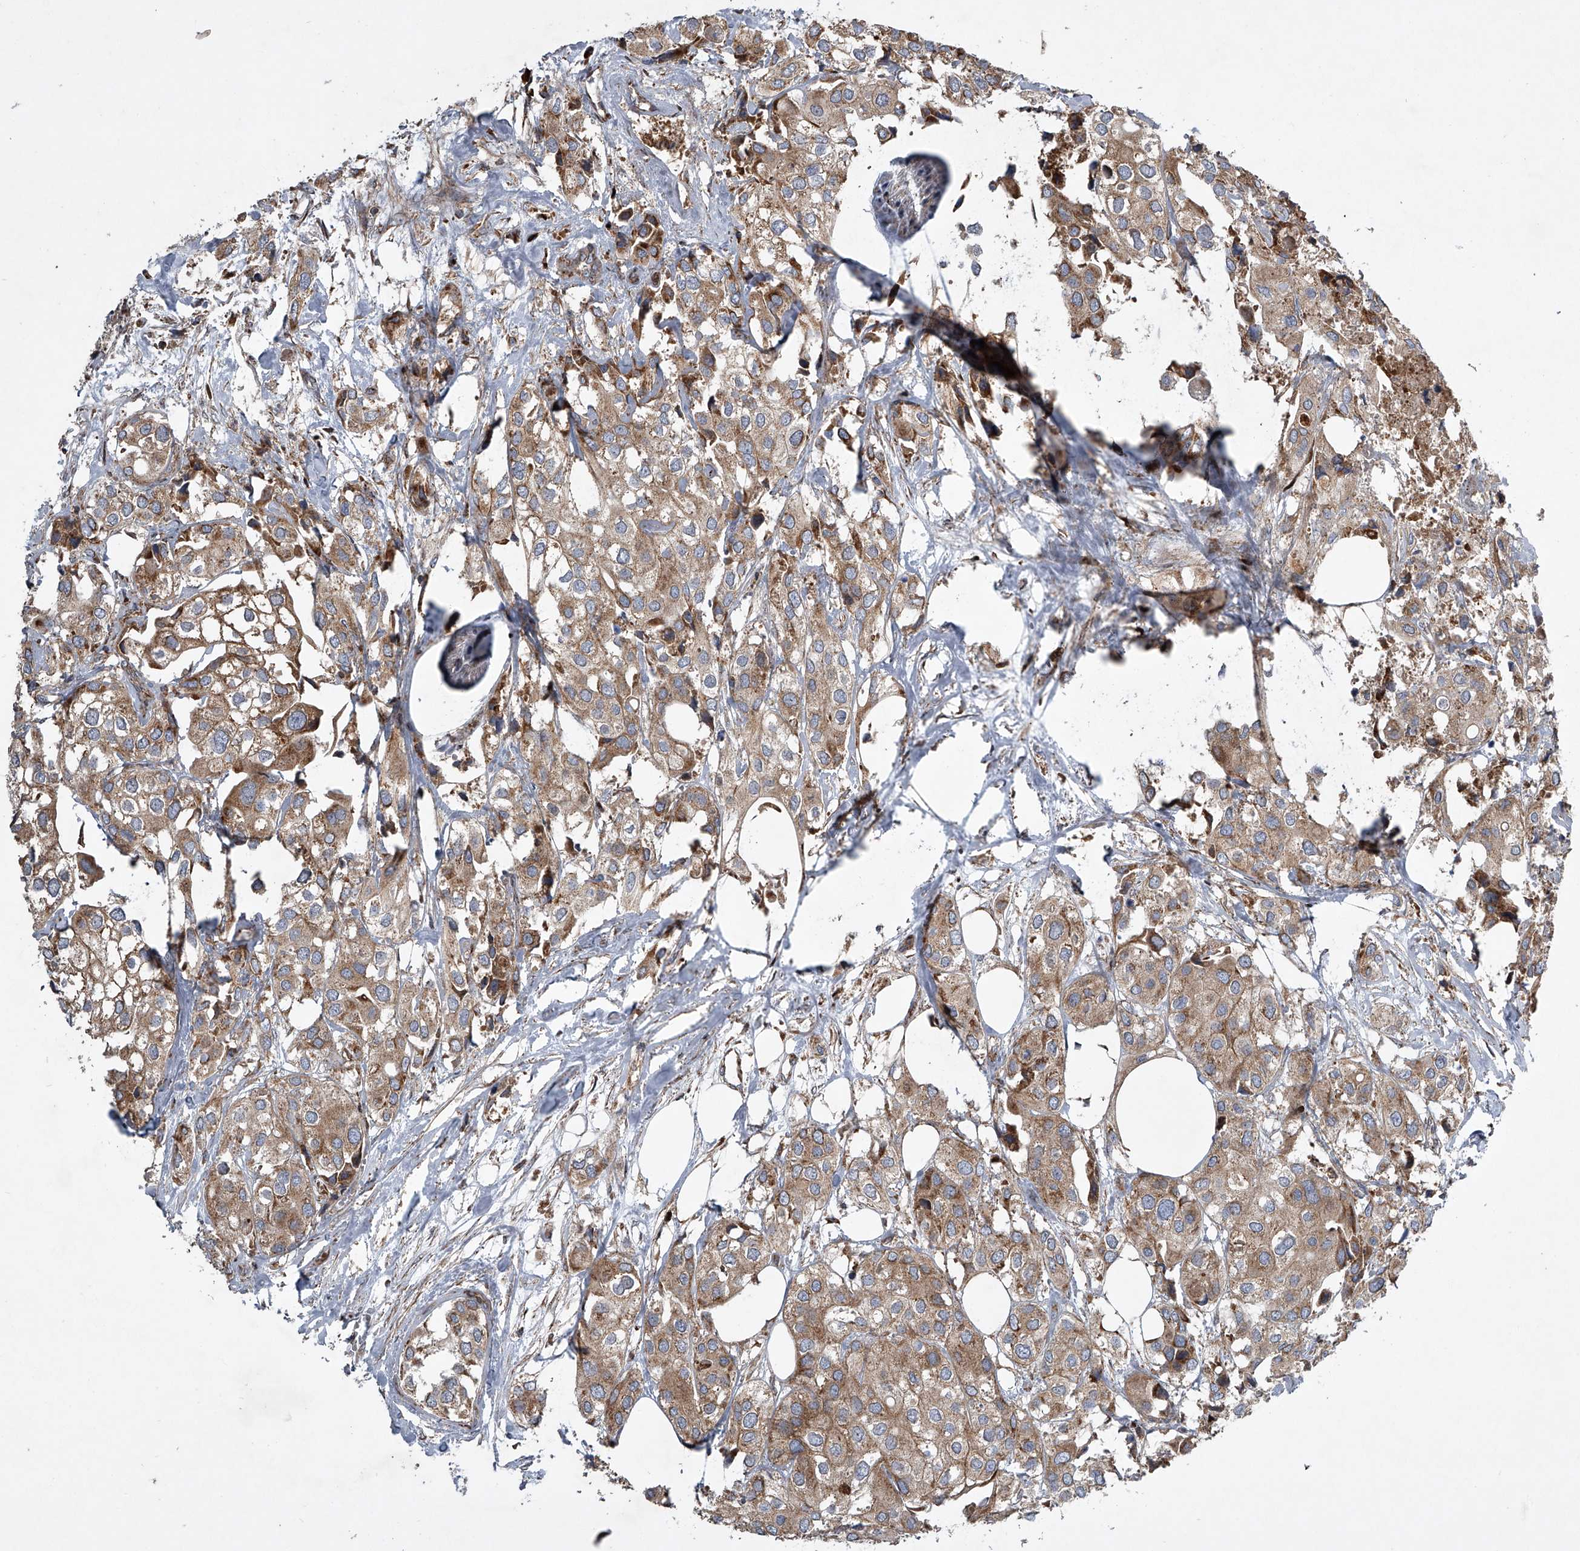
{"staining": {"intensity": "moderate", "quantity": ">75%", "location": "cytoplasmic/membranous"}, "tissue": "urothelial cancer", "cell_type": "Tumor cells", "image_type": "cancer", "snomed": [{"axis": "morphology", "description": "Urothelial carcinoma, High grade"}, {"axis": "topography", "description": "Urinary bladder"}], "caption": "Human urothelial cancer stained with a protein marker demonstrates moderate staining in tumor cells.", "gene": "STRADA", "patient": {"sex": "male", "age": 64}}